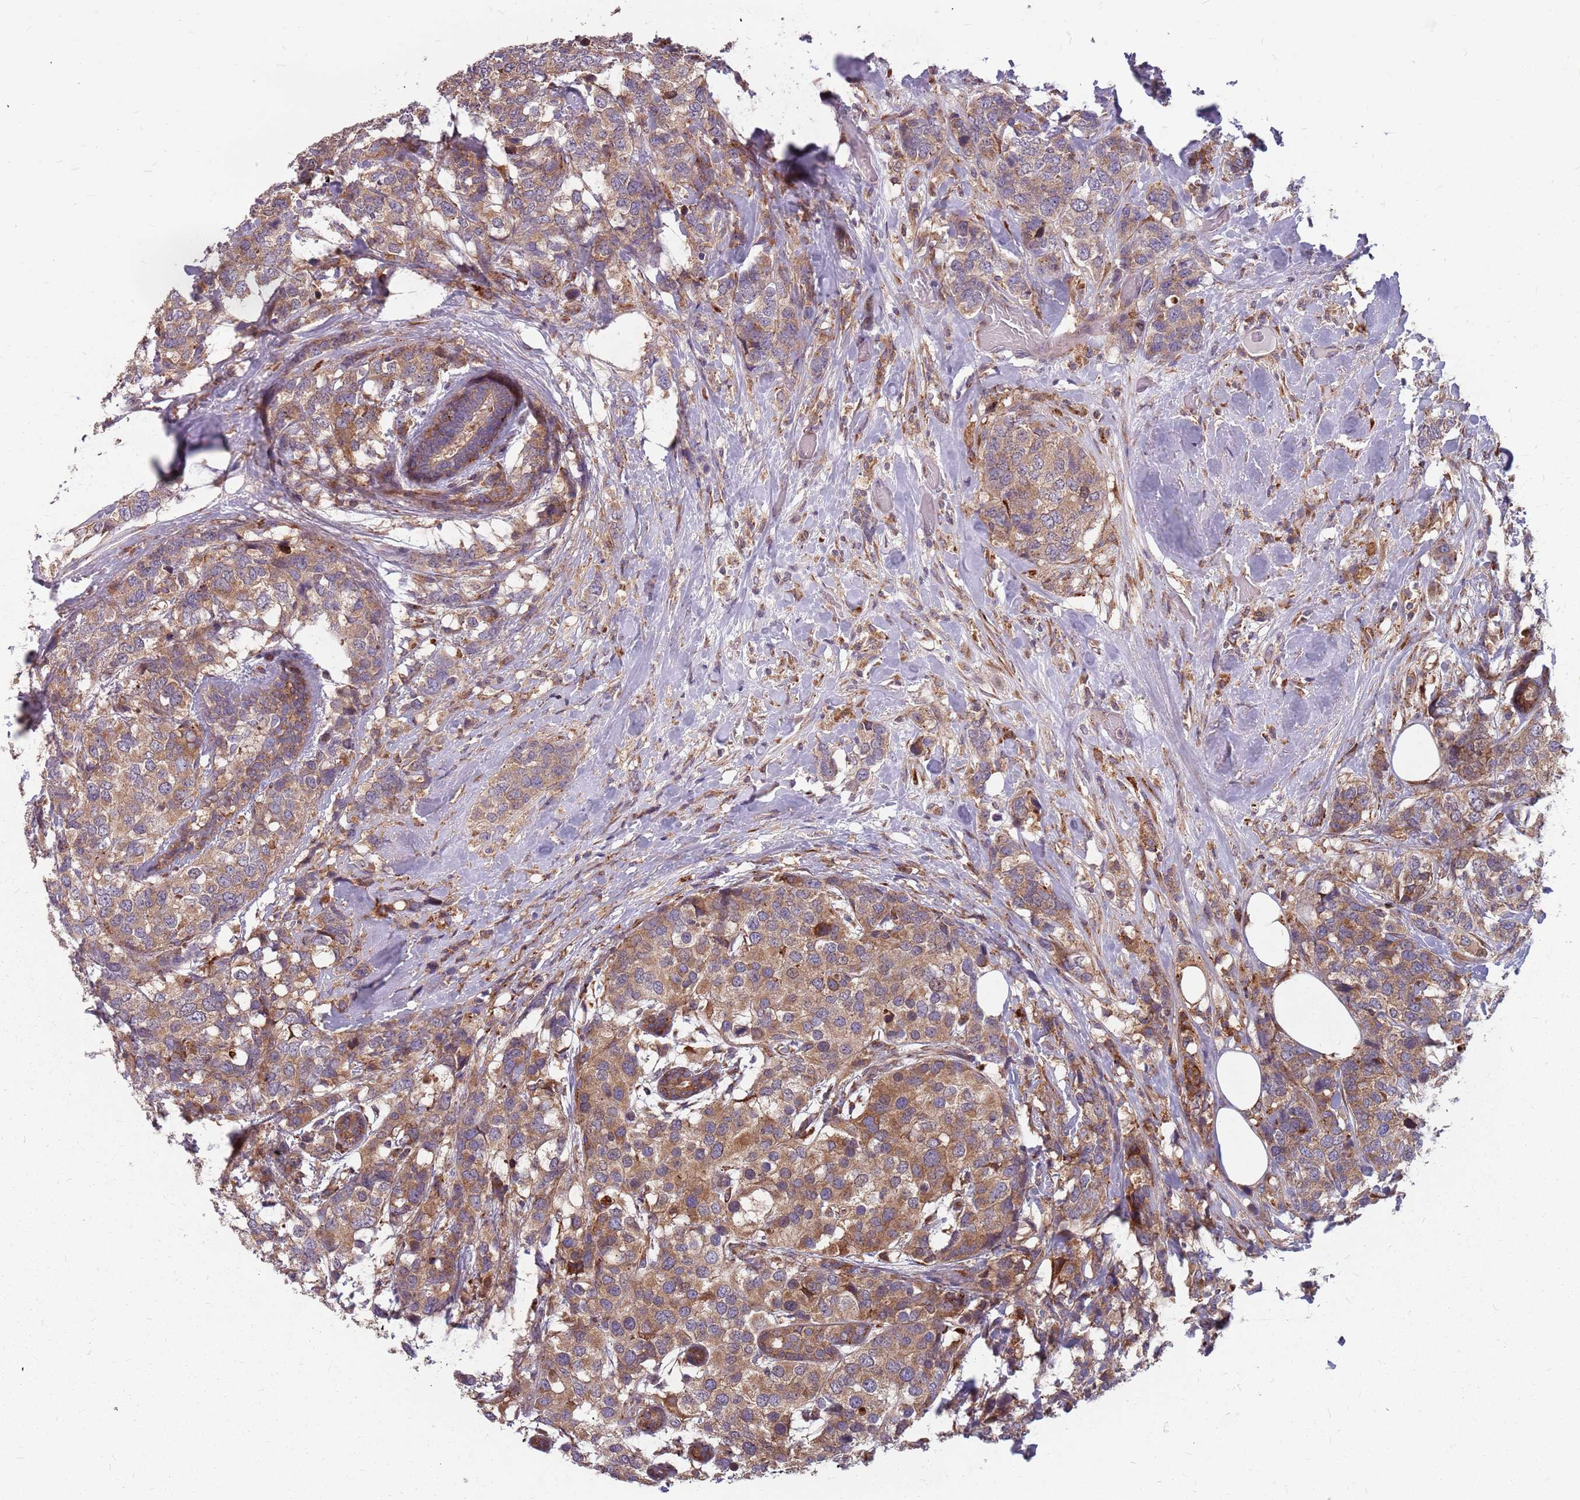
{"staining": {"intensity": "moderate", "quantity": ">75%", "location": "cytoplasmic/membranous"}, "tissue": "breast cancer", "cell_type": "Tumor cells", "image_type": "cancer", "snomed": [{"axis": "morphology", "description": "Lobular carcinoma"}, {"axis": "topography", "description": "Breast"}], "caption": "Tumor cells exhibit moderate cytoplasmic/membranous positivity in approximately >75% of cells in lobular carcinoma (breast).", "gene": "NME4", "patient": {"sex": "female", "age": 59}}